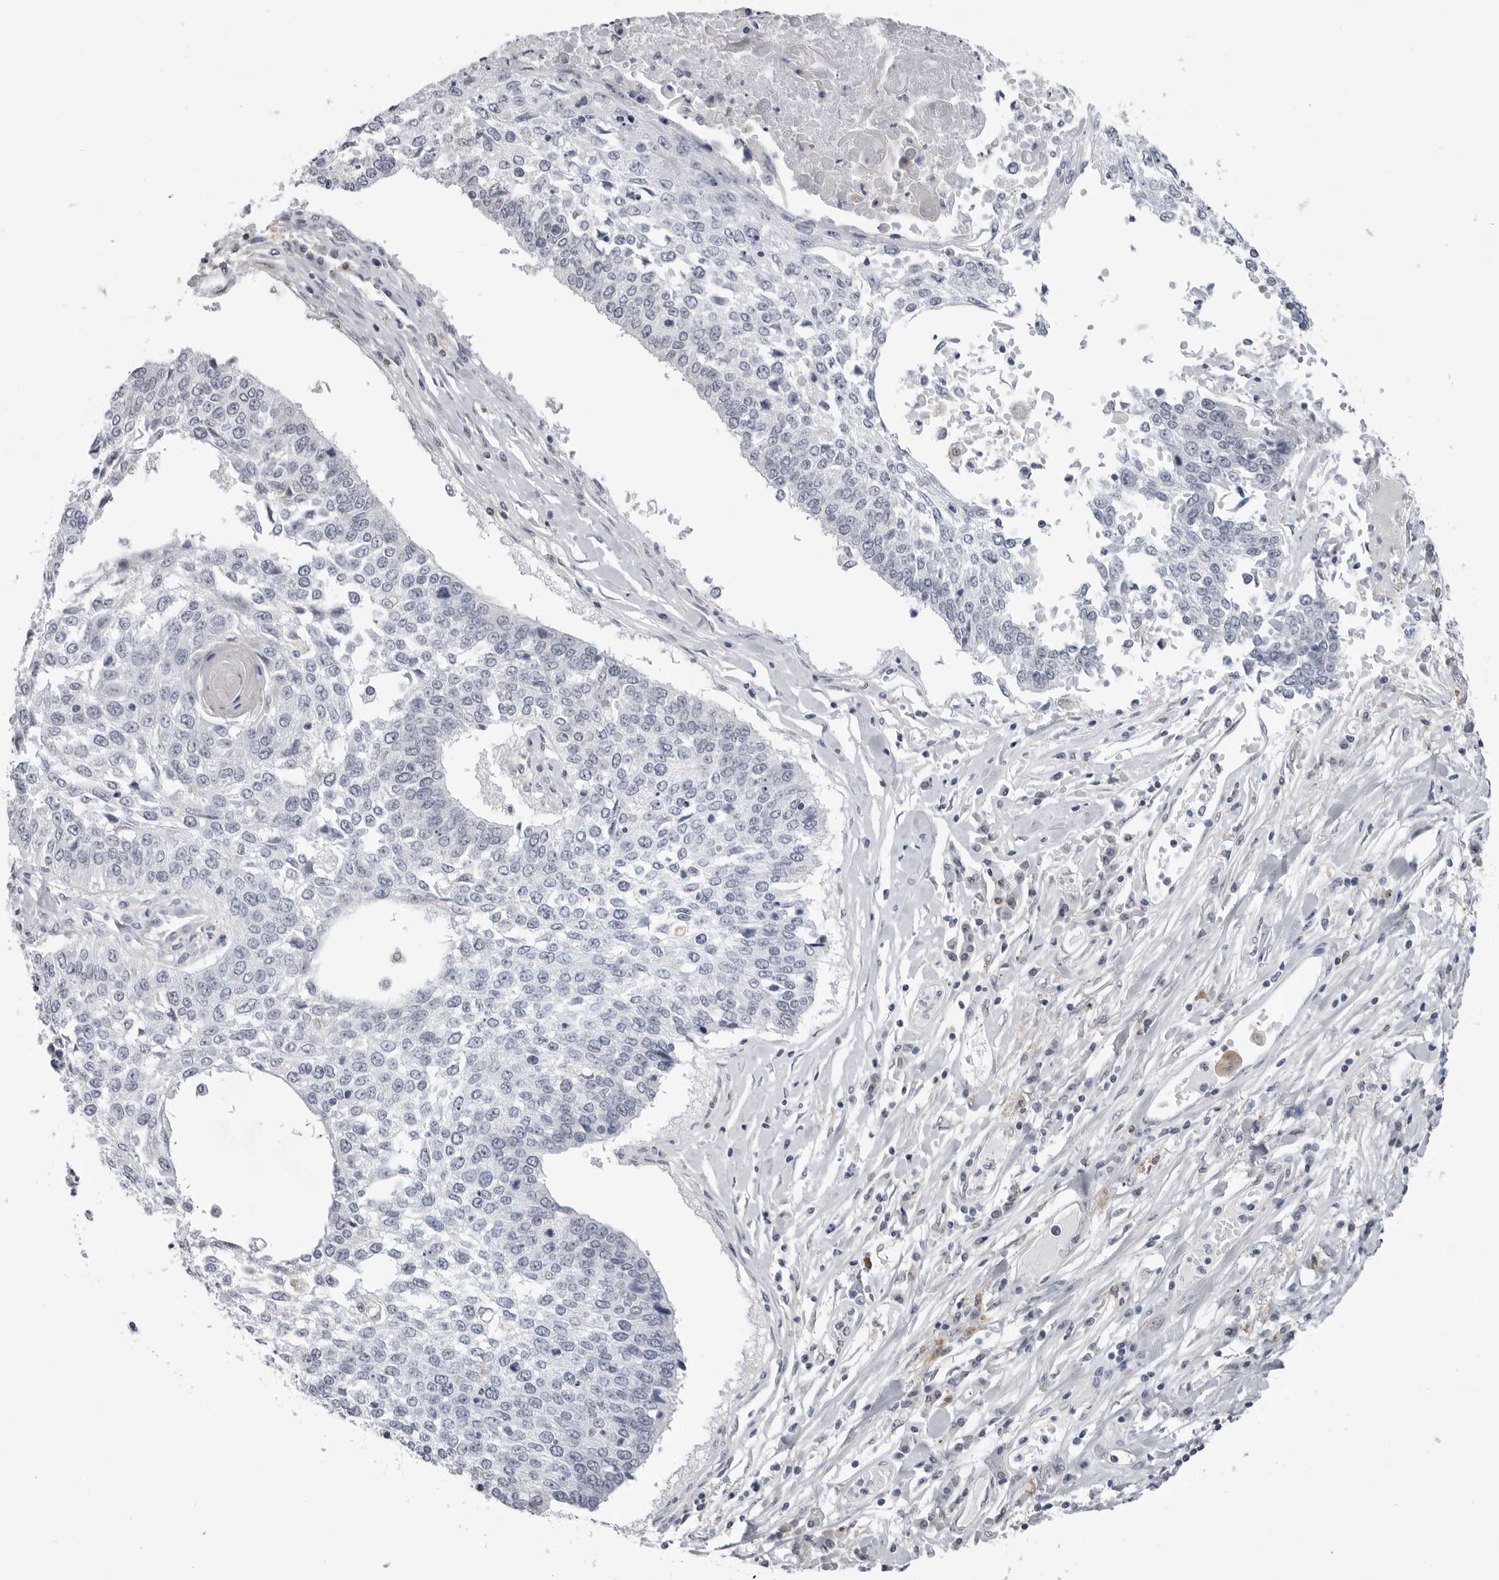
{"staining": {"intensity": "negative", "quantity": "none", "location": "none"}, "tissue": "lung cancer", "cell_type": "Tumor cells", "image_type": "cancer", "snomed": [{"axis": "morphology", "description": "Normal tissue, NOS"}, {"axis": "morphology", "description": "Squamous cell carcinoma, NOS"}, {"axis": "topography", "description": "Cartilage tissue"}, {"axis": "topography", "description": "Bronchus"}, {"axis": "topography", "description": "Lung"}, {"axis": "topography", "description": "Peripheral nerve tissue"}], "caption": "The immunohistochemistry photomicrograph has no significant staining in tumor cells of squamous cell carcinoma (lung) tissue. The staining was performed using DAB (3,3'-diaminobenzidine) to visualize the protein expression in brown, while the nuclei were stained in blue with hematoxylin (Magnification: 20x).", "gene": "PNPO", "patient": {"sex": "female", "age": 49}}